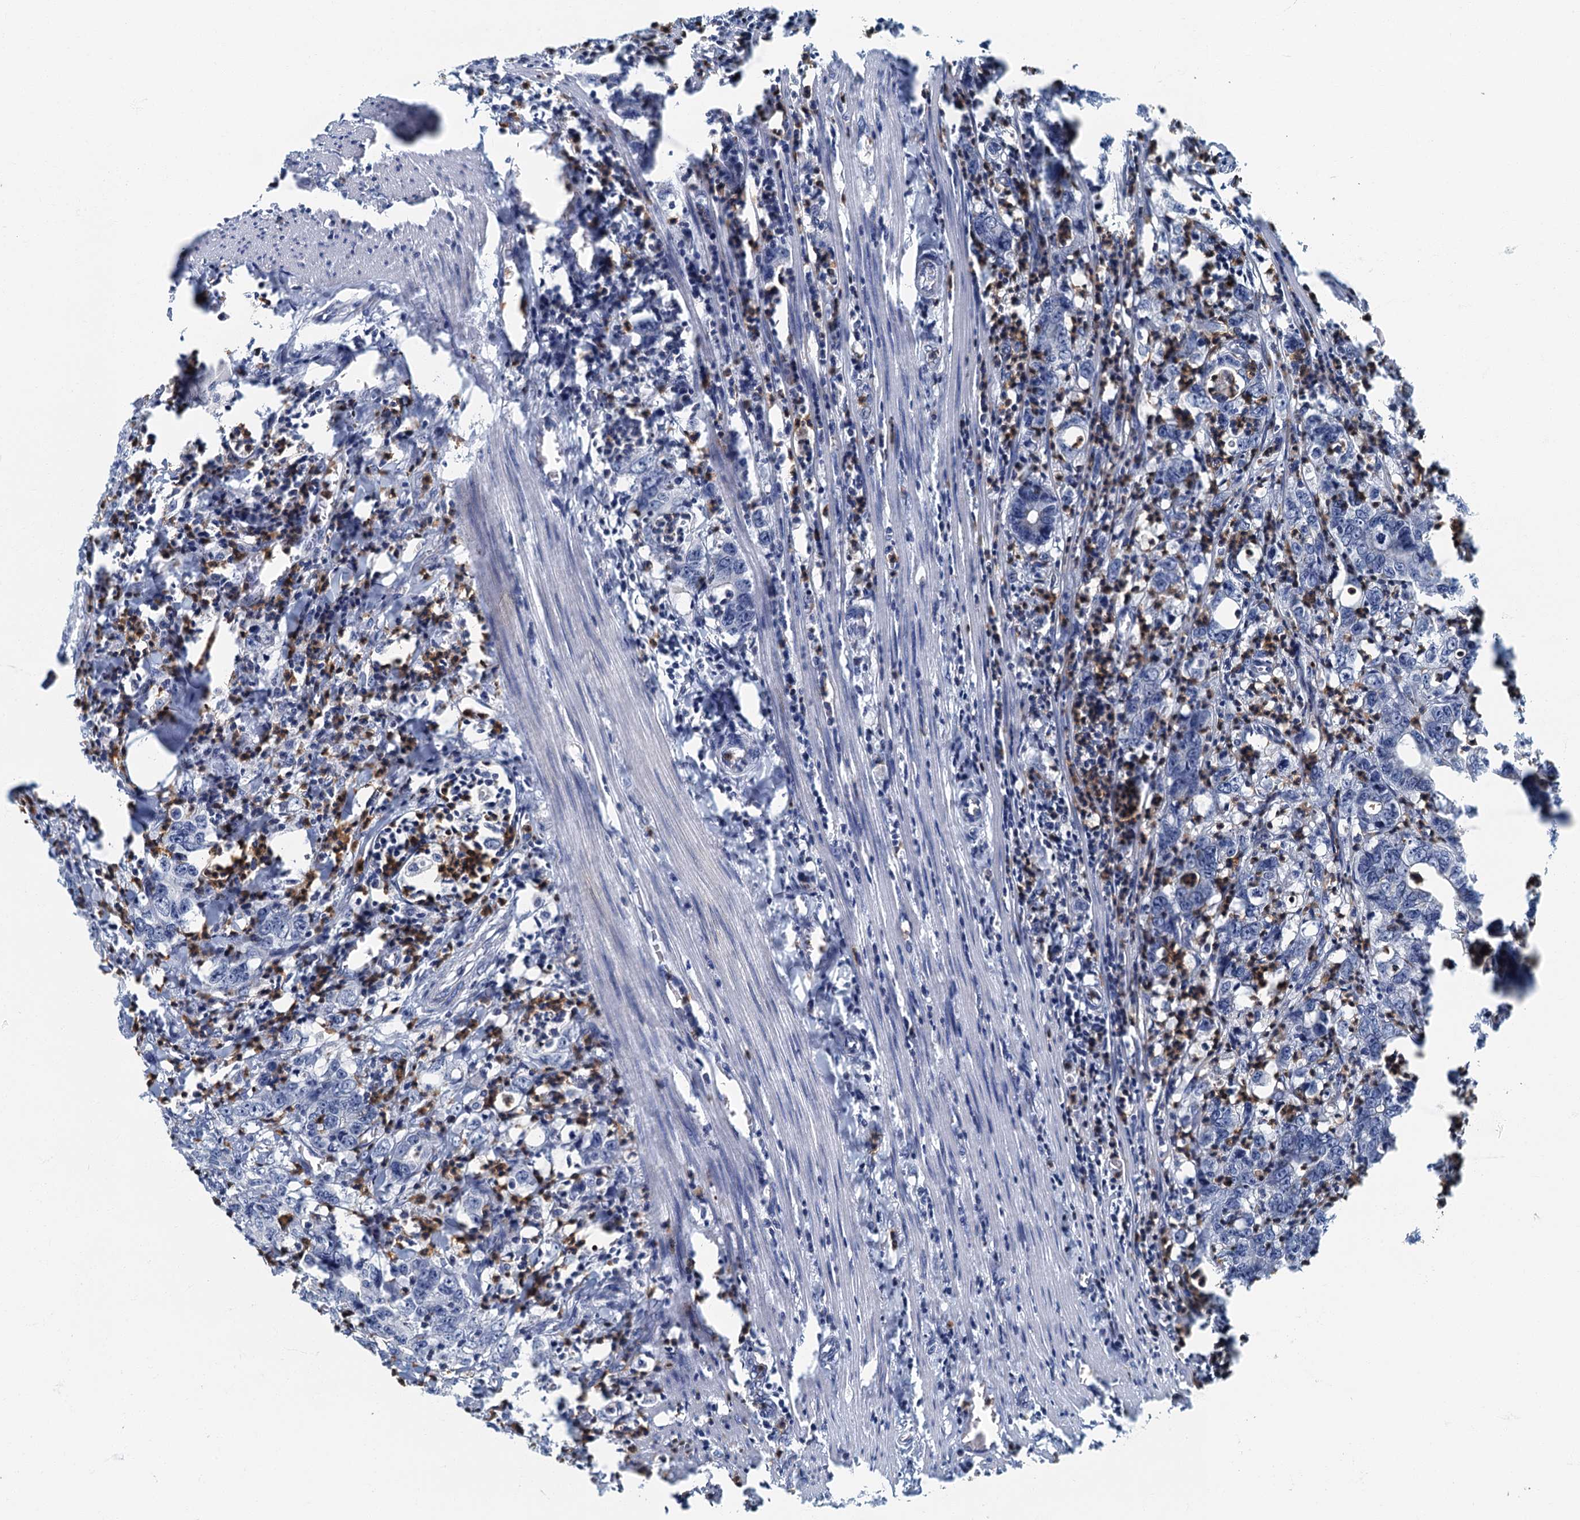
{"staining": {"intensity": "negative", "quantity": "none", "location": "none"}, "tissue": "colorectal cancer", "cell_type": "Tumor cells", "image_type": "cancer", "snomed": [{"axis": "morphology", "description": "Adenocarcinoma, NOS"}, {"axis": "topography", "description": "Colon"}], "caption": "Immunohistochemical staining of human colorectal cancer shows no significant expression in tumor cells. Brightfield microscopy of immunohistochemistry (IHC) stained with DAB (brown) and hematoxylin (blue), captured at high magnification.", "gene": "ANKDD1A", "patient": {"sex": "female", "age": 75}}